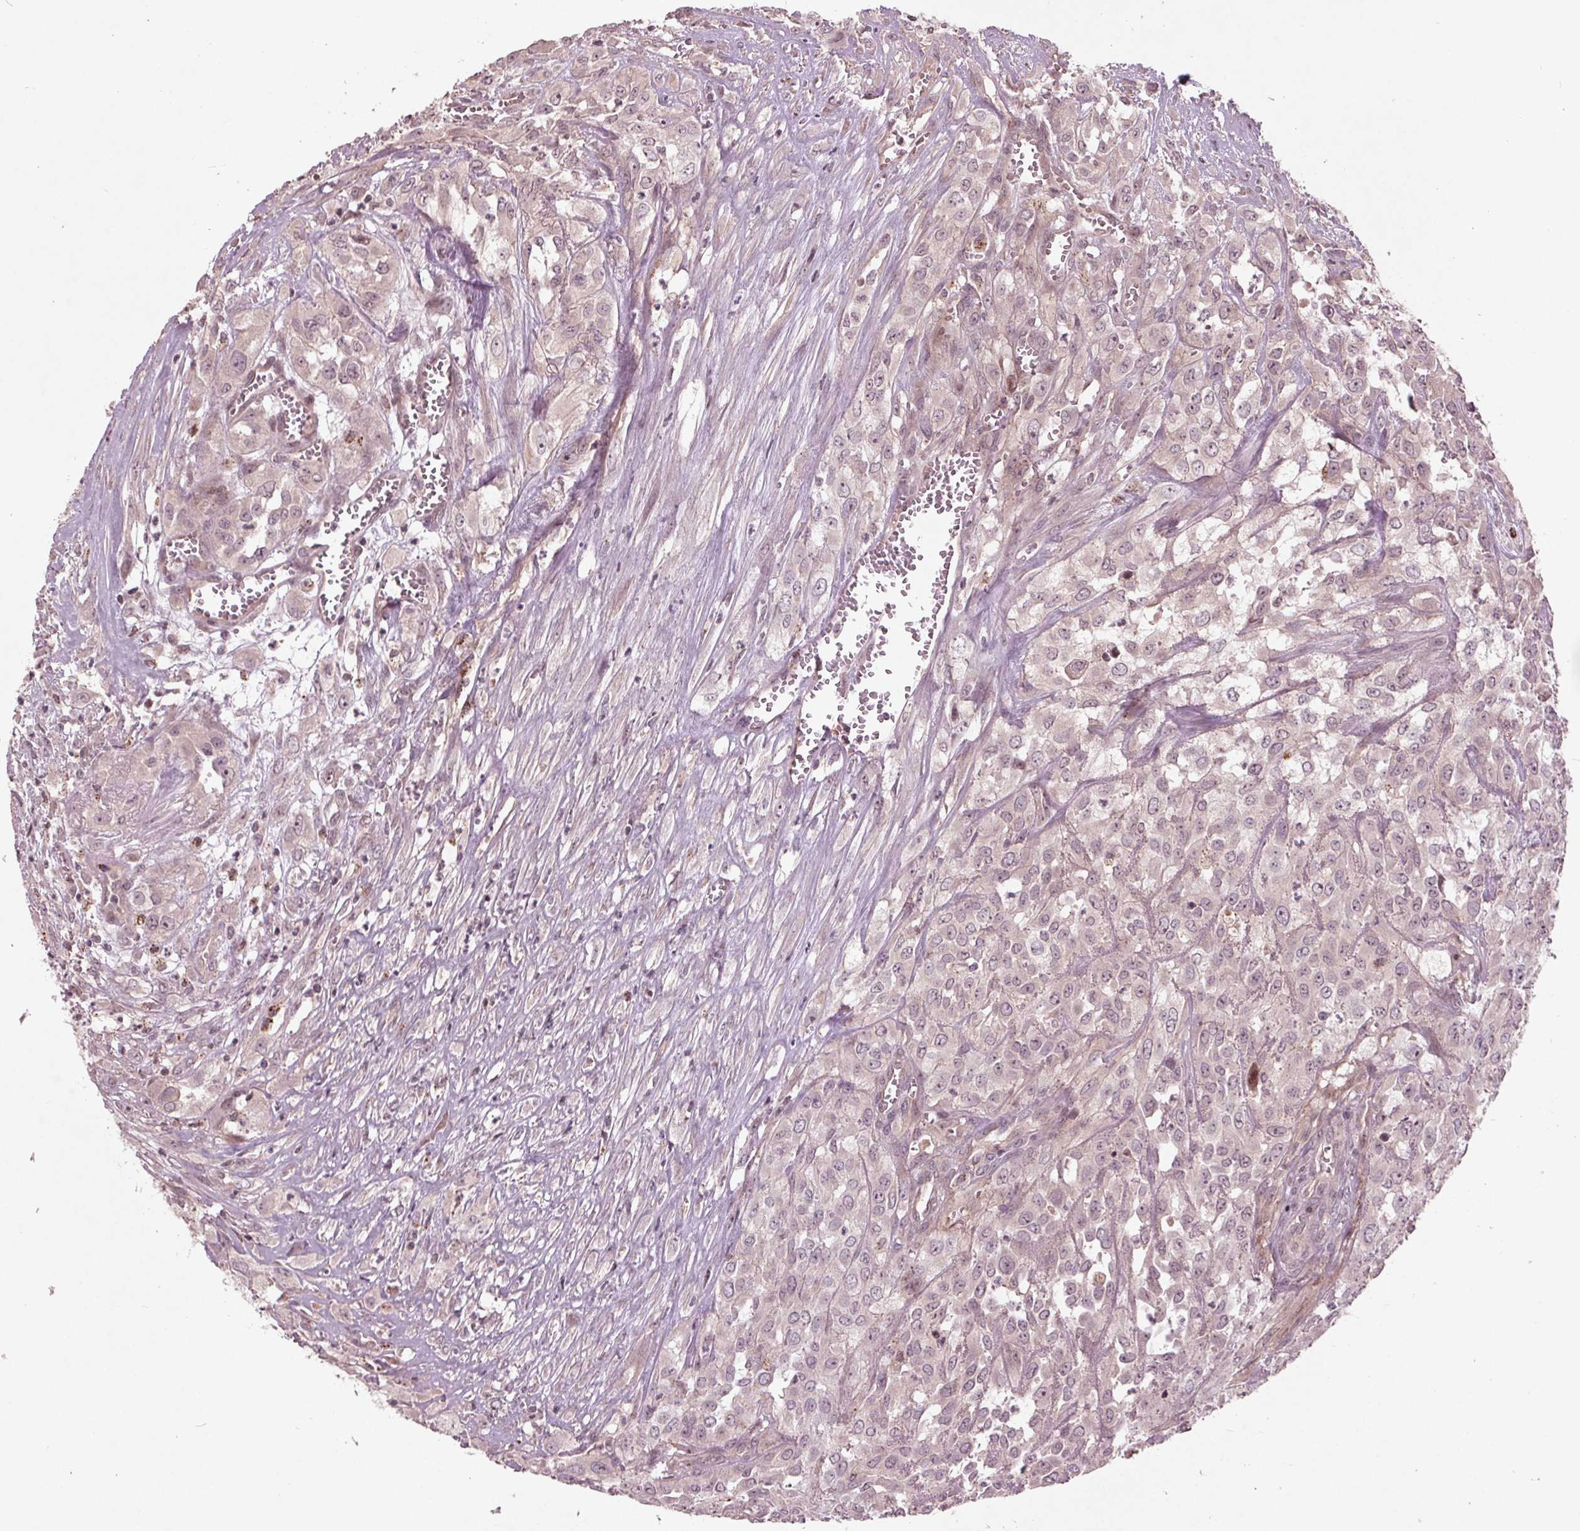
{"staining": {"intensity": "negative", "quantity": "none", "location": "none"}, "tissue": "urothelial cancer", "cell_type": "Tumor cells", "image_type": "cancer", "snomed": [{"axis": "morphology", "description": "Urothelial carcinoma, High grade"}, {"axis": "topography", "description": "Urinary bladder"}], "caption": "Immunohistochemistry (IHC) histopathology image of neoplastic tissue: human high-grade urothelial carcinoma stained with DAB (3,3'-diaminobenzidine) shows no significant protein positivity in tumor cells.", "gene": "CDKL4", "patient": {"sex": "male", "age": 67}}